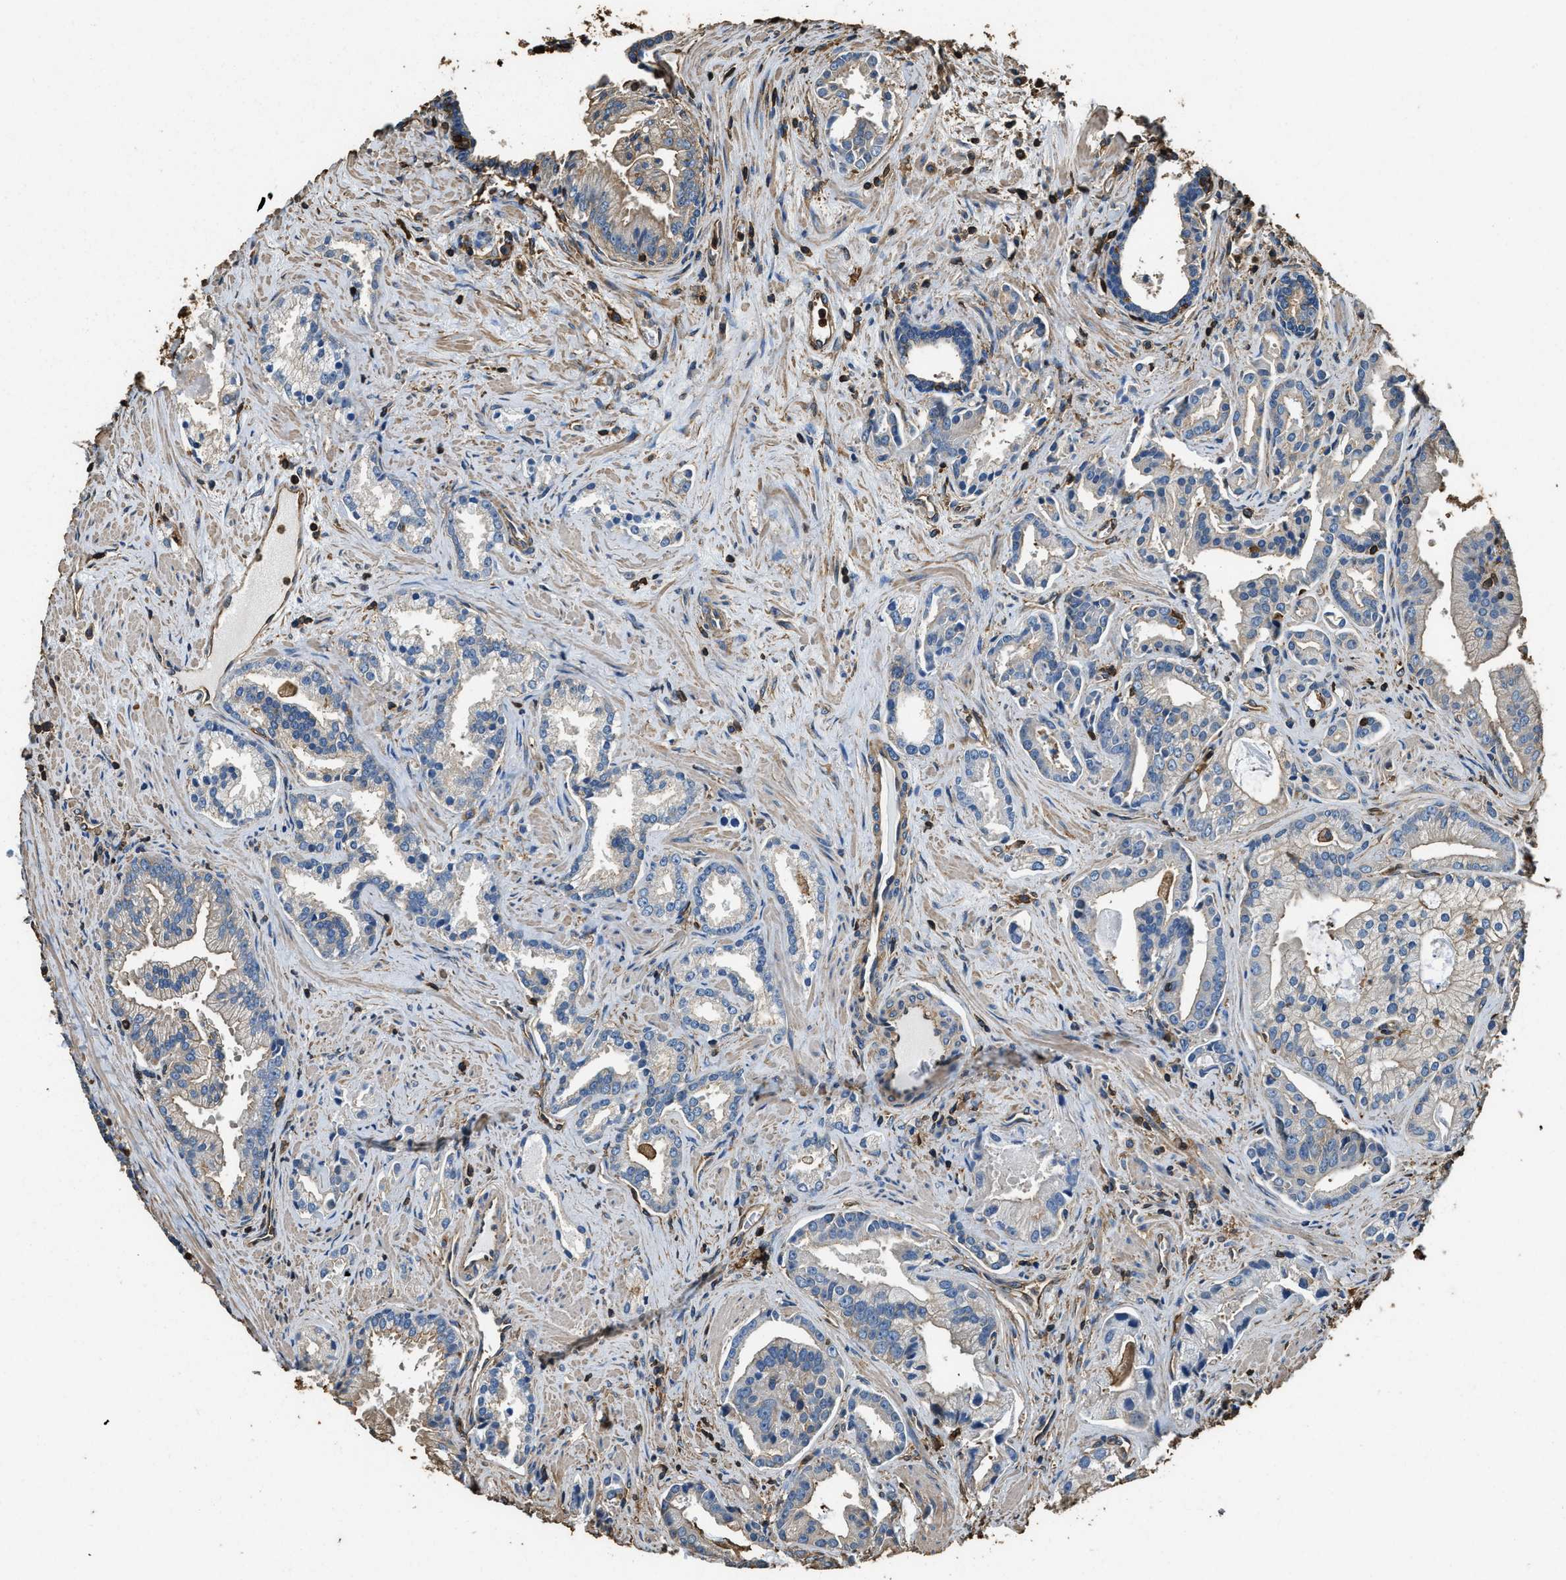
{"staining": {"intensity": "weak", "quantity": "<25%", "location": "cytoplasmic/membranous"}, "tissue": "prostate cancer", "cell_type": "Tumor cells", "image_type": "cancer", "snomed": [{"axis": "morphology", "description": "Adenocarcinoma, High grade"}, {"axis": "topography", "description": "Prostate"}], "caption": "Immunohistochemistry photomicrograph of neoplastic tissue: prostate adenocarcinoma (high-grade) stained with DAB (3,3'-diaminobenzidine) displays no significant protein expression in tumor cells.", "gene": "ACCS", "patient": {"sex": "male", "age": 67}}